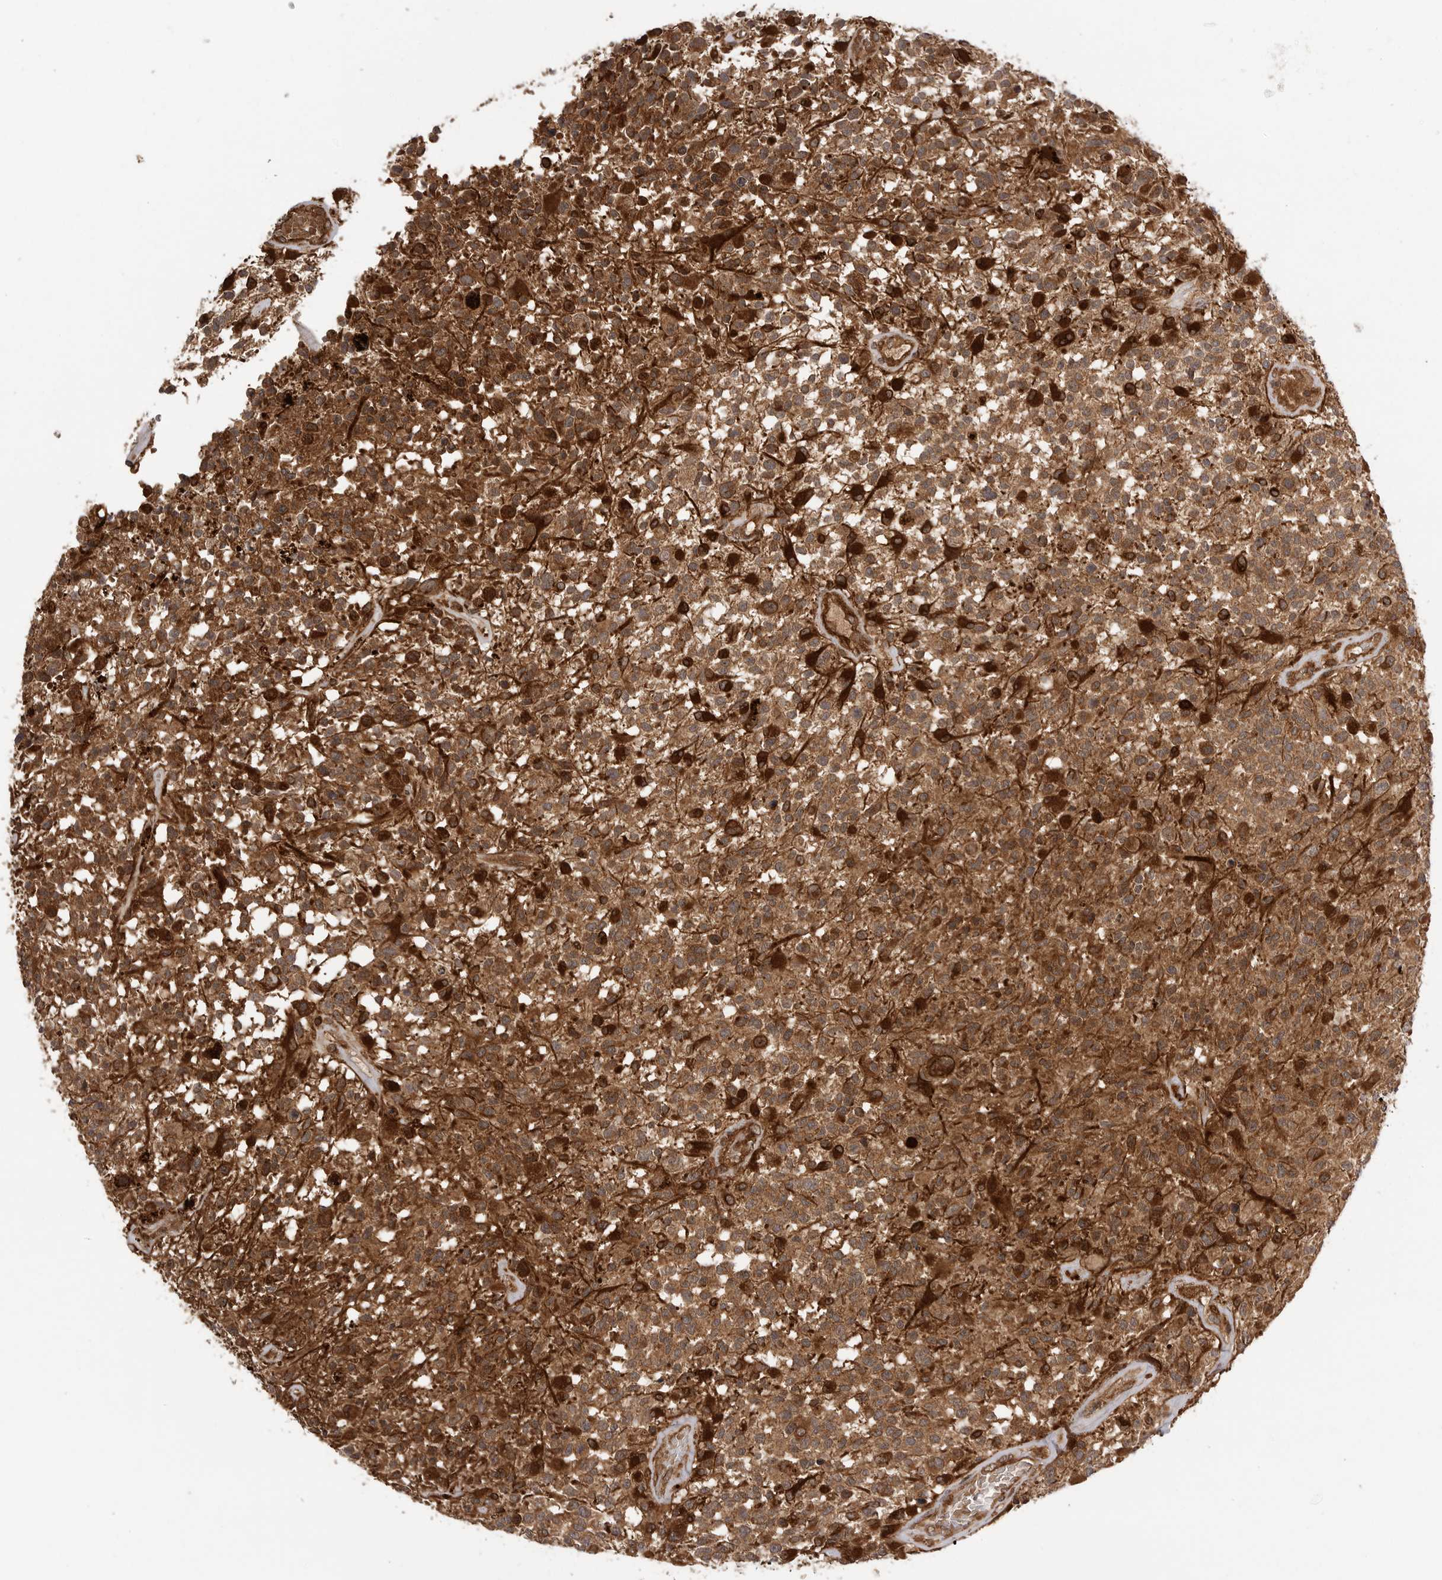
{"staining": {"intensity": "strong", "quantity": ">75%", "location": "cytoplasmic/membranous"}, "tissue": "glioma", "cell_type": "Tumor cells", "image_type": "cancer", "snomed": [{"axis": "morphology", "description": "Glioma, malignant, High grade"}, {"axis": "morphology", "description": "Glioblastoma, NOS"}, {"axis": "topography", "description": "Brain"}], "caption": "IHC of human glioma displays high levels of strong cytoplasmic/membranous staining in about >75% of tumor cells. The staining is performed using DAB brown chromogen to label protein expression. The nuclei are counter-stained blue using hematoxylin.", "gene": "PRDX4", "patient": {"sex": "male", "age": 60}}